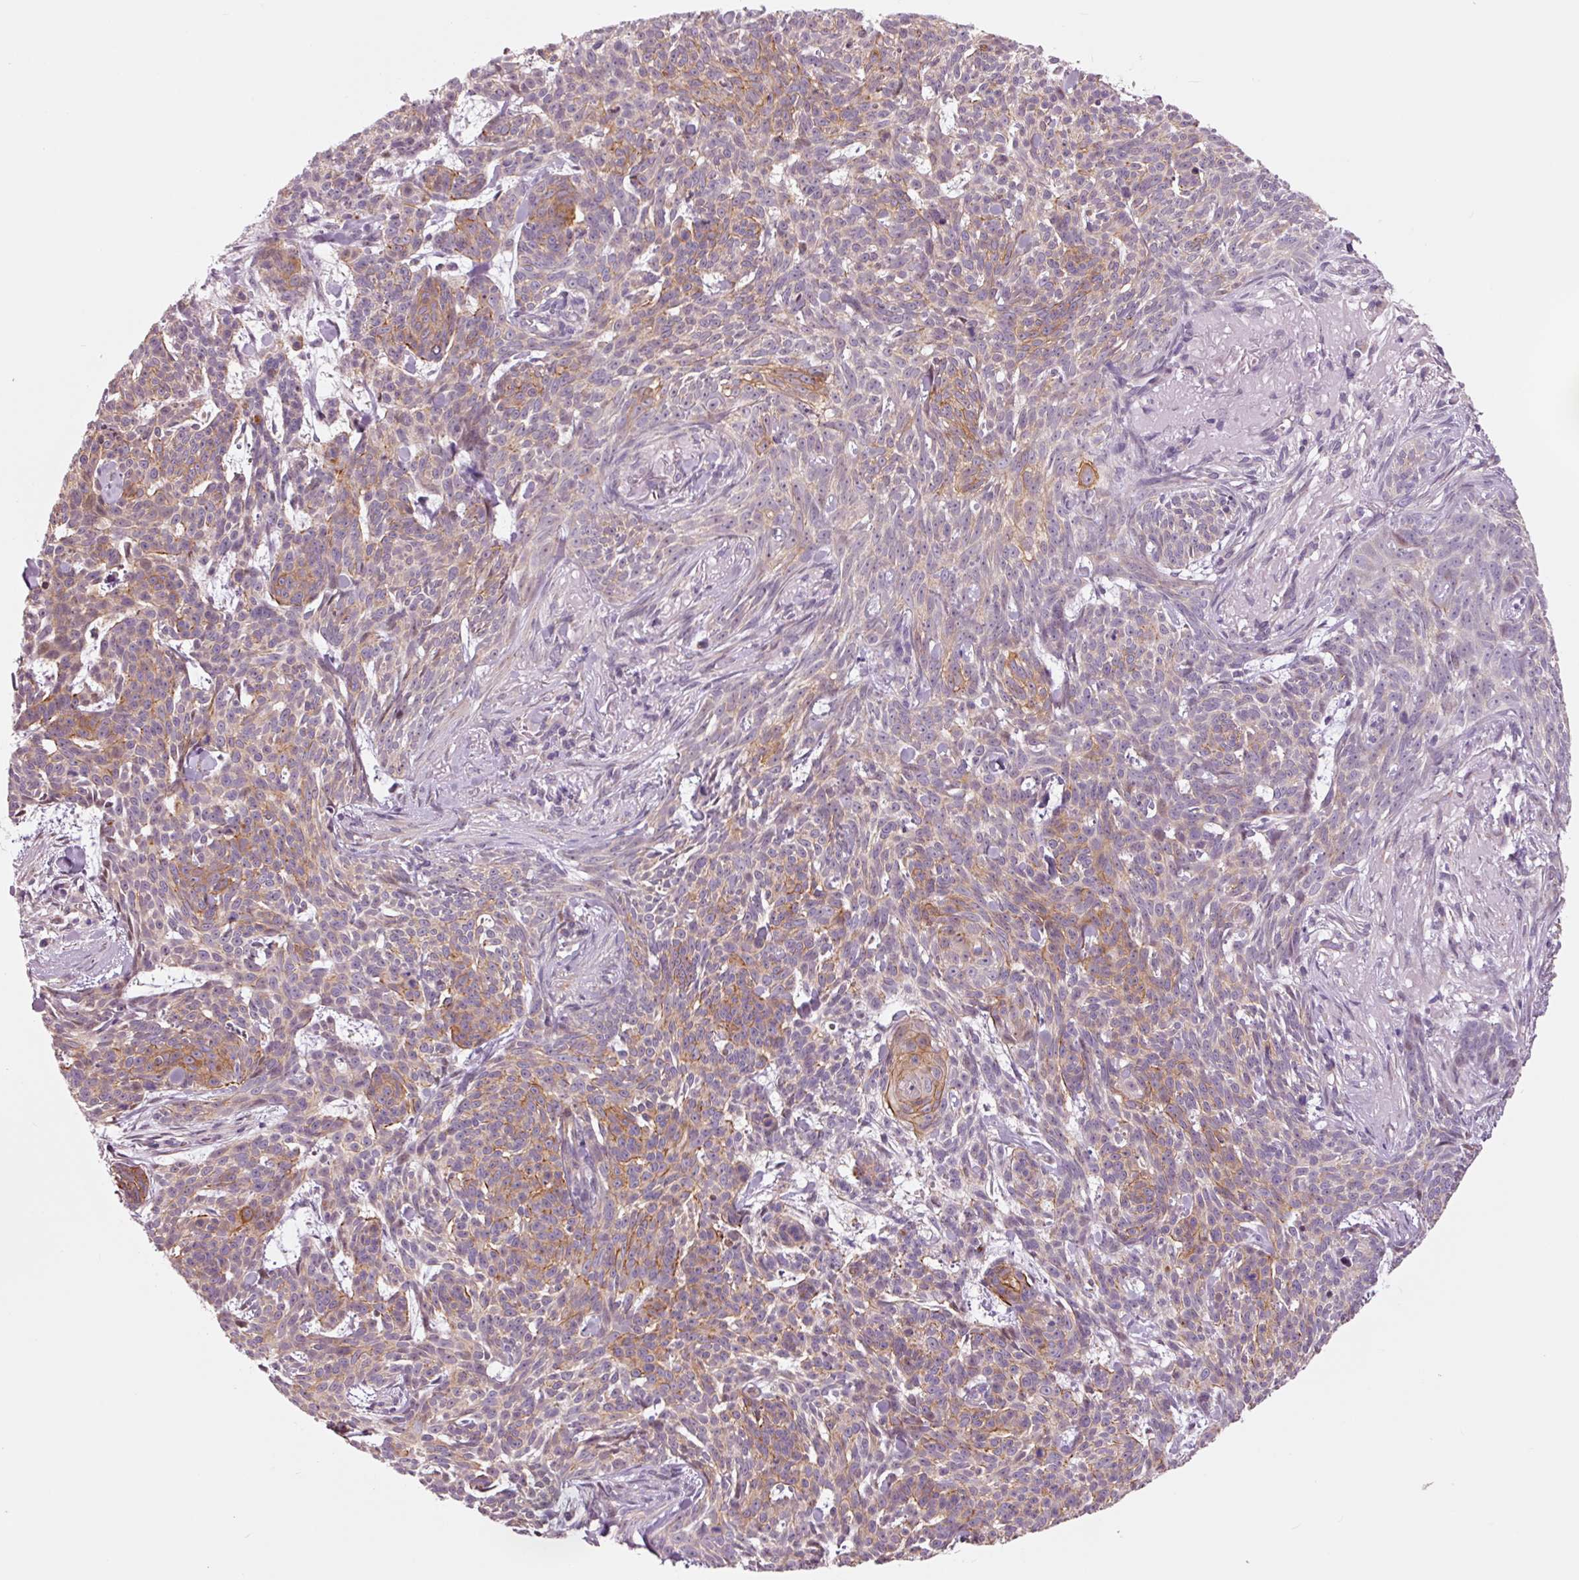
{"staining": {"intensity": "moderate", "quantity": "<25%", "location": "cytoplasmic/membranous"}, "tissue": "skin cancer", "cell_type": "Tumor cells", "image_type": "cancer", "snomed": [{"axis": "morphology", "description": "Basal cell carcinoma"}, {"axis": "topography", "description": "Skin"}], "caption": "Immunohistochemical staining of skin cancer (basal cell carcinoma) shows low levels of moderate cytoplasmic/membranous protein staining in approximately <25% of tumor cells. (DAB IHC with brightfield microscopy, high magnification).", "gene": "DAPP1", "patient": {"sex": "female", "age": 93}}